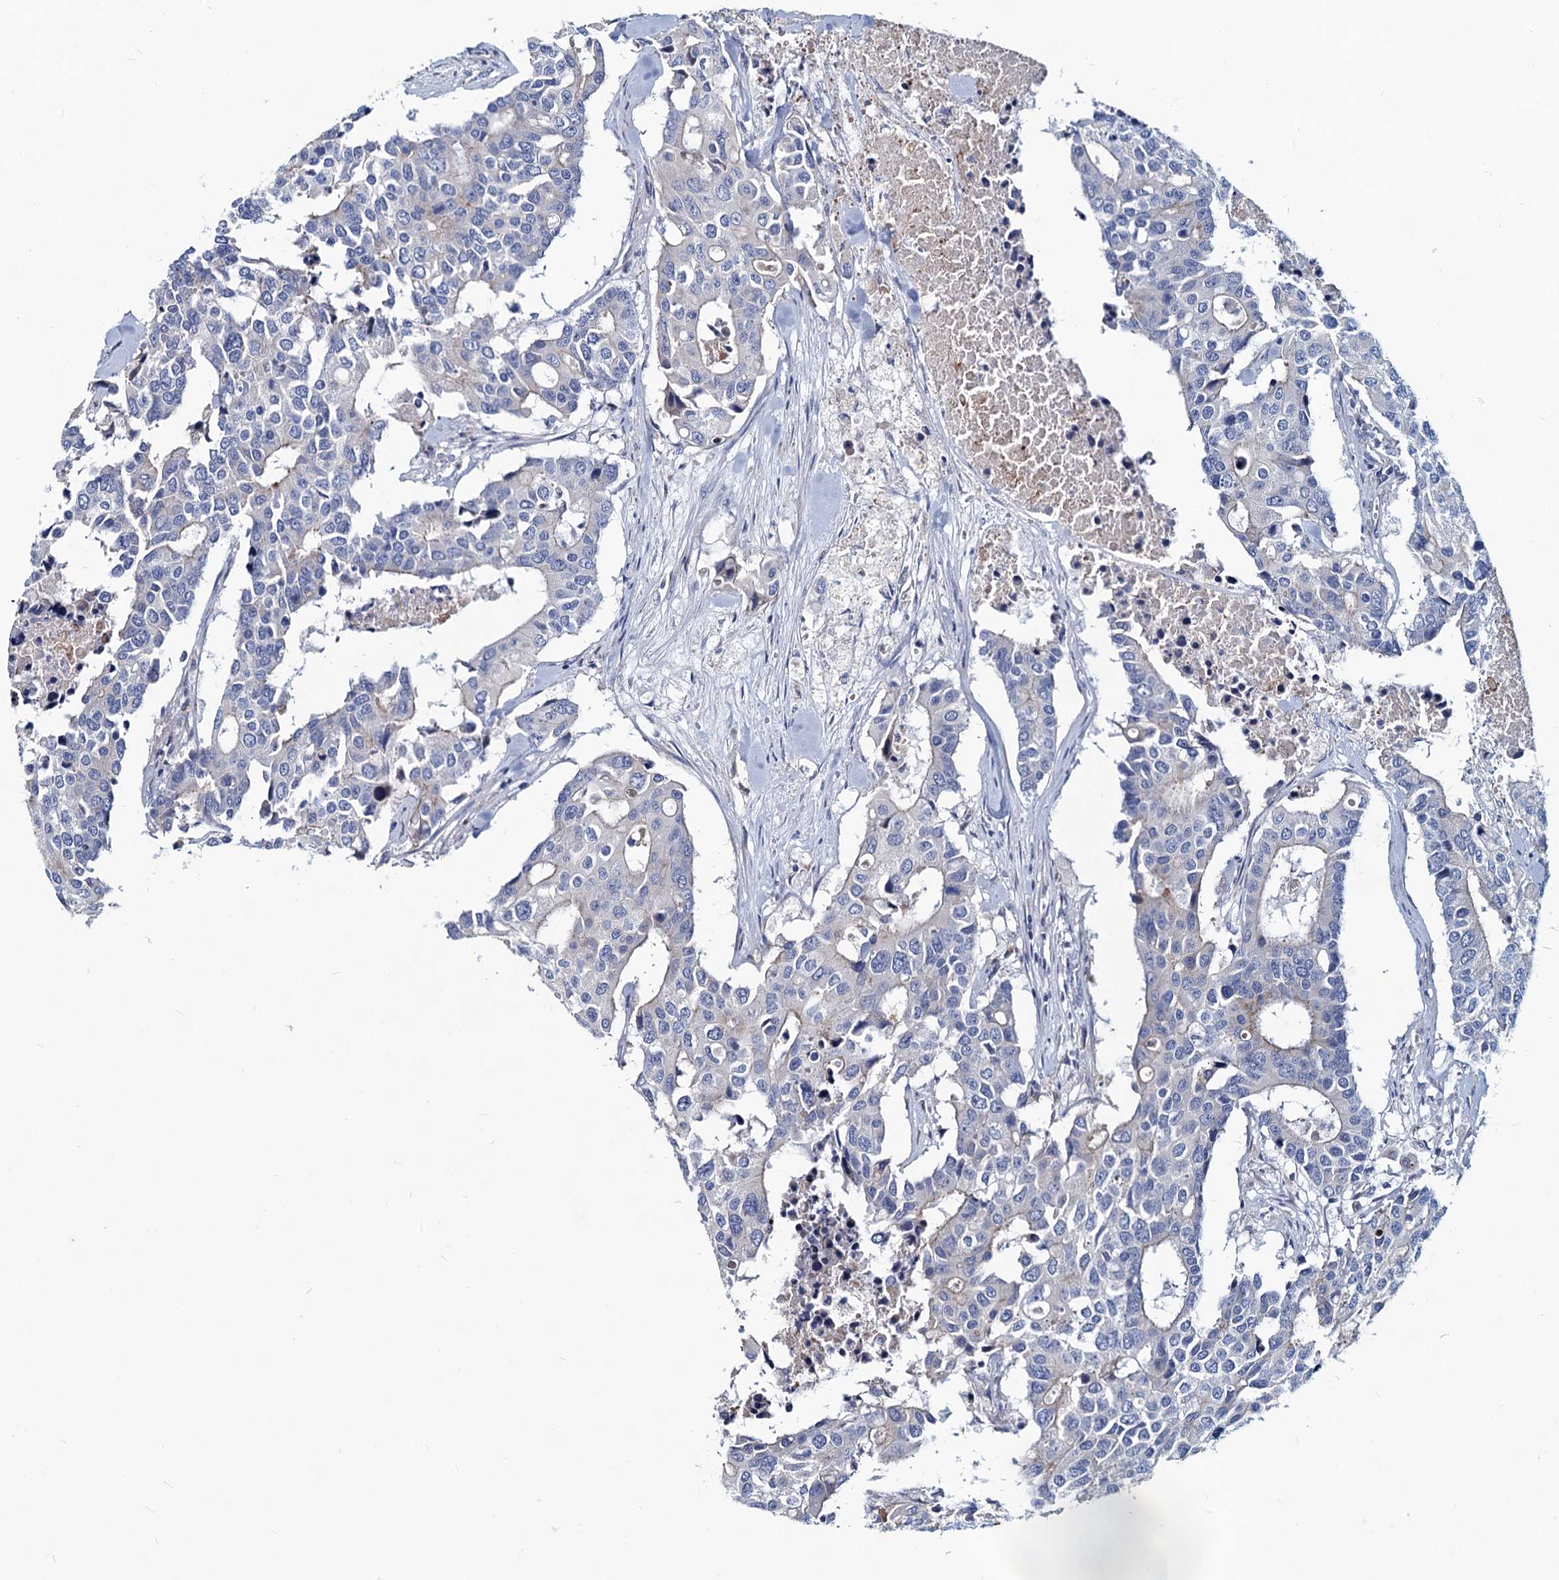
{"staining": {"intensity": "negative", "quantity": "none", "location": "none"}, "tissue": "colorectal cancer", "cell_type": "Tumor cells", "image_type": "cancer", "snomed": [{"axis": "morphology", "description": "Adenocarcinoma, NOS"}, {"axis": "topography", "description": "Colon"}], "caption": "Immunohistochemical staining of colorectal cancer (adenocarcinoma) reveals no significant expression in tumor cells.", "gene": "AGBL4", "patient": {"sex": "male", "age": 77}}